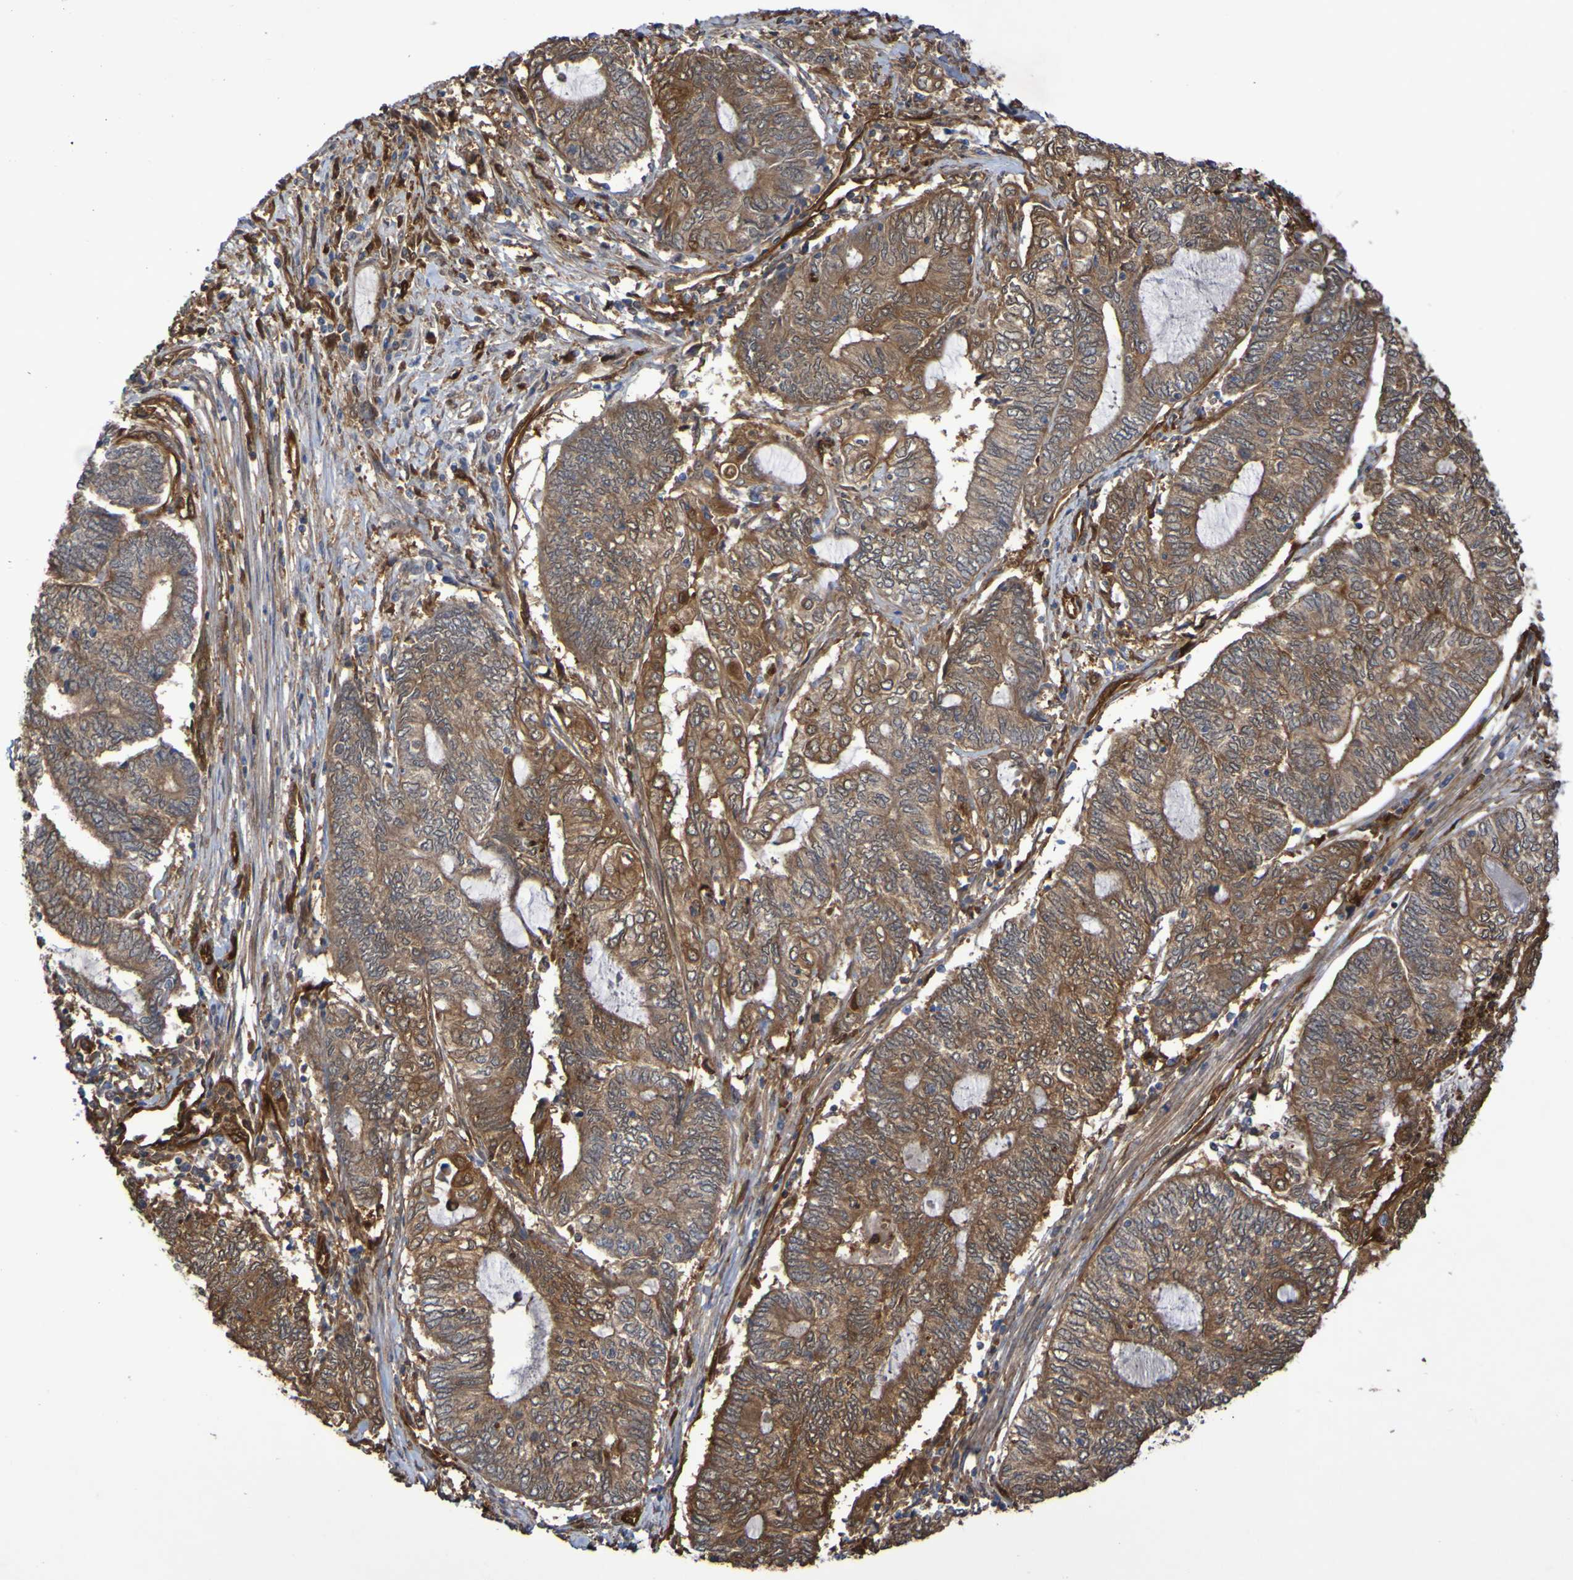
{"staining": {"intensity": "moderate", "quantity": ">75%", "location": "cytoplasmic/membranous"}, "tissue": "endometrial cancer", "cell_type": "Tumor cells", "image_type": "cancer", "snomed": [{"axis": "morphology", "description": "Adenocarcinoma, NOS"}, {"axis": "topography", "description": "Uterus"}, {"axis": "topography", "description": "Endometrium"}], "caption": "A photomicrograph showing moderate cytoplasmic/membranous staining in about >75% of tumor cells in endometrial cancer, as visualized by brown immunohistochemical staining.", "gene": "SERPINB6", "patient": {"sex": "female", "age": 70}}